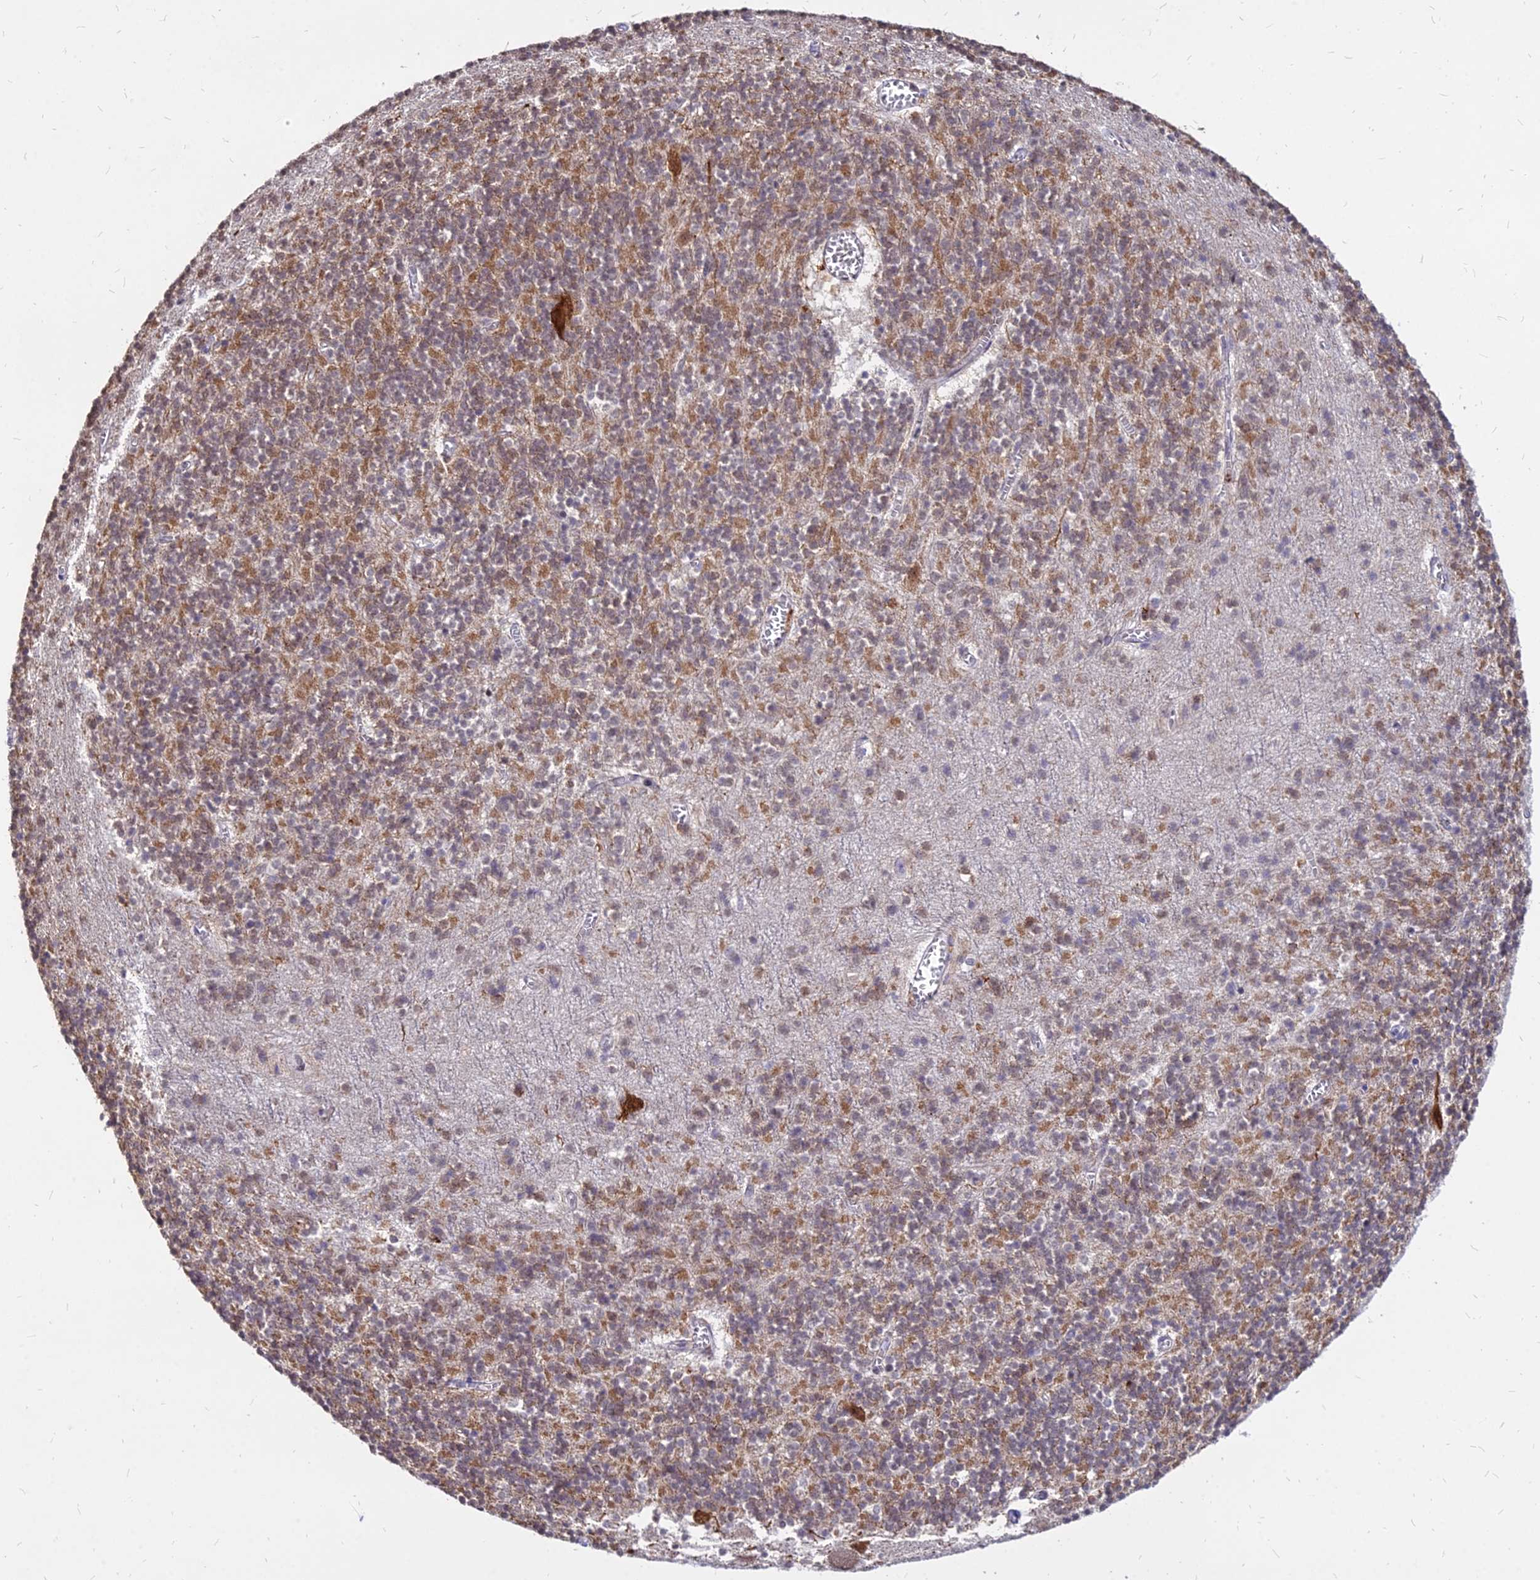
{"staining": {"intensity": "moderate", "quantity": "25%-75%", "location": "cytoplasmic/membranous"}, "tissue": "cerebellum", "cell_type": "Cells in granular layer", "image_type": "normal", "snomed": [{"axis": "morphology", "description": "Normal tissue, NOS"}, {"axis": "topography", "description": "Cerebellum"}], "caption": "A medium amount of moderate cytoplasmic/membranous positivity is appreciated in about 25%-75% of cells in granular layer in unremarkable cerebellum. (Stains: DAB (3,3'-diaminobenzidine) in brown, nuclei in blue, Microscopy: brightfield microscopy at high magnification).", "gene": "C11orf68", "patient": {"sex": "male", "age": 54}}